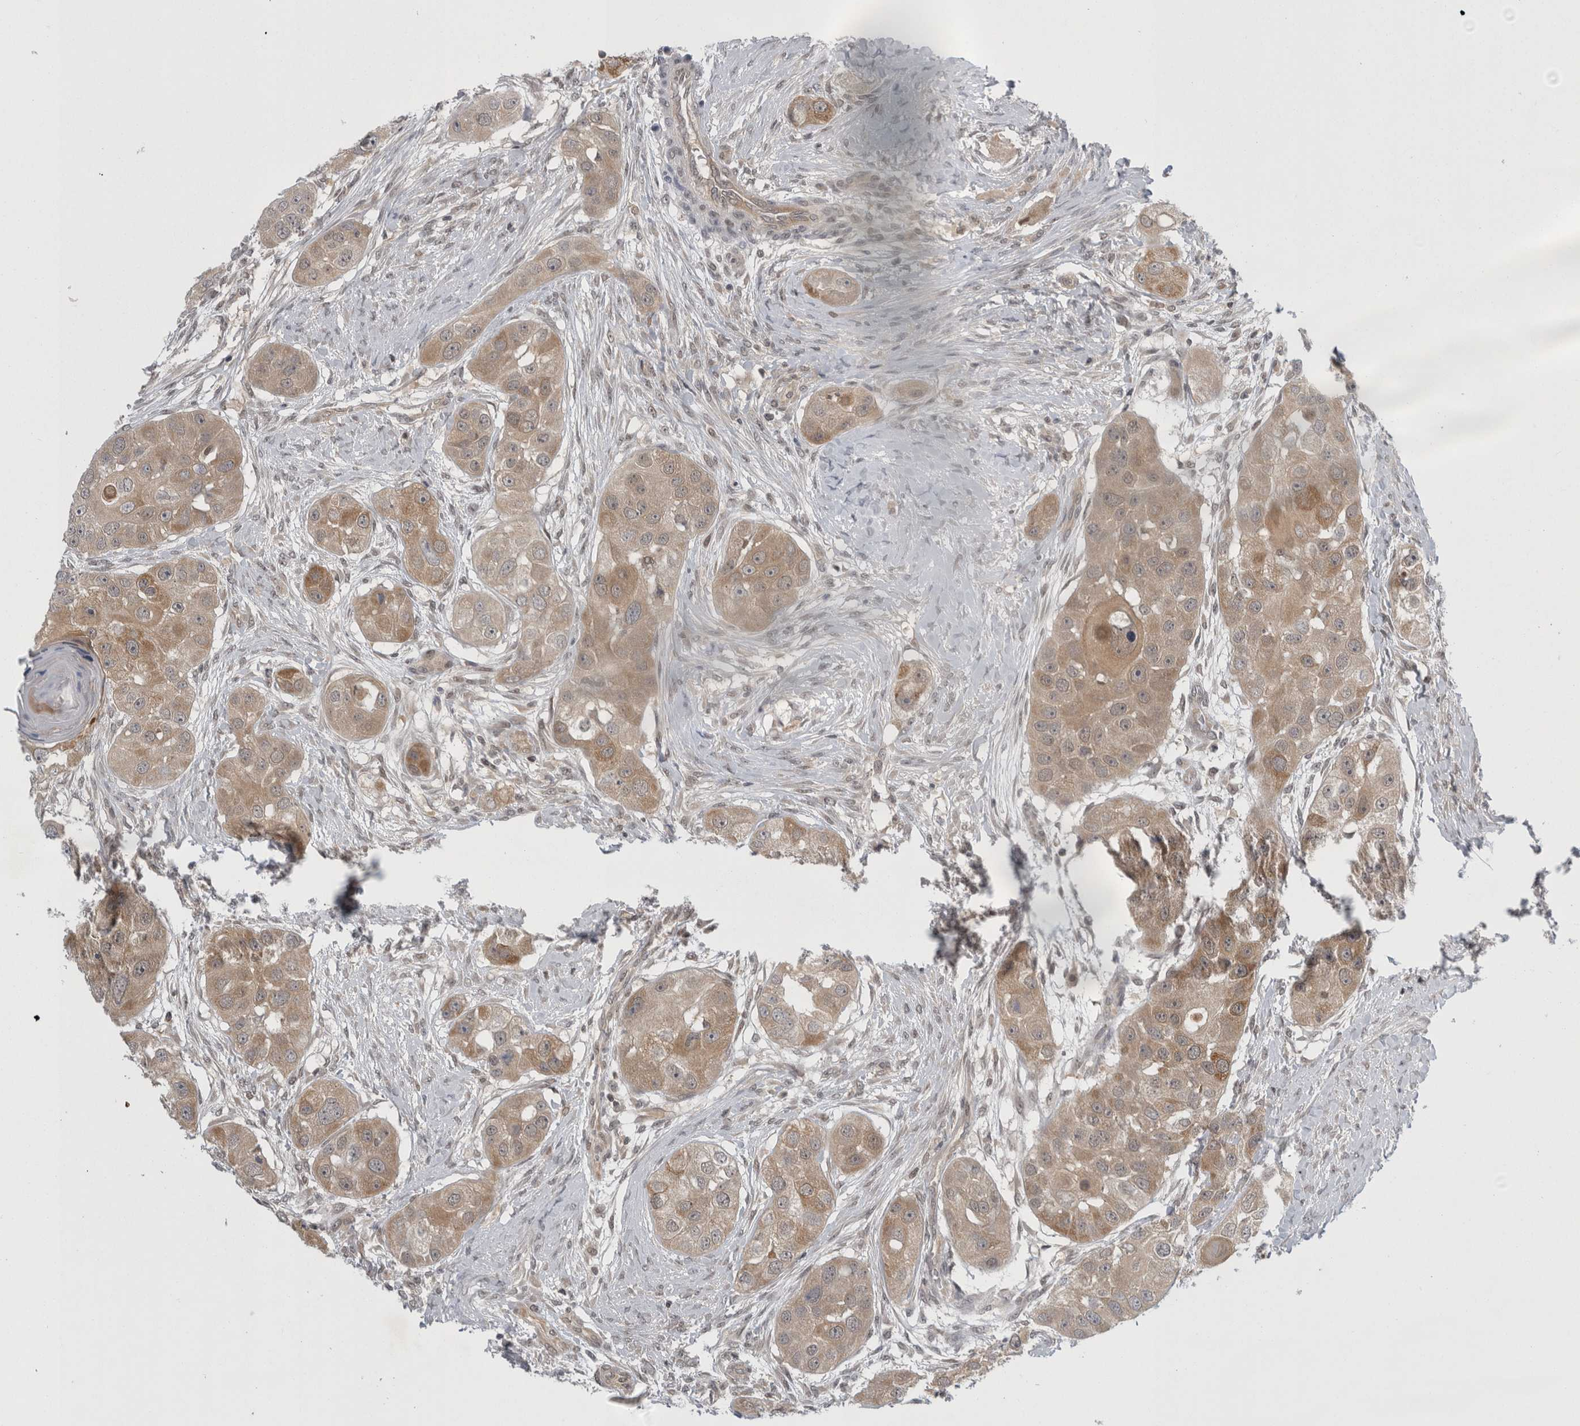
{"staining": {"intensity": "moderate", "quantity": "<25%", "location": "cytoplasmic/membranous"}, "tissue": "head and neck cancer", "cell_type": "Tumor cells", "image_type": "cancer", "snomed": [{"axis": "morphology", "description": "Normal tissue, NOS"}, {"axis": "morphology", "description": "Squamous cell carcinoma, NOS"}, {"axis": "topography", "description": "Skeletal muscle"}, {"axis": "topography", "description": "Head-Neck"}], "caption": "Tumor cells show low levels of moderate cytoplasmic/membranous staining in approximately <25% of cells in human head and neck squamous cell carcinoma.", "gene": "PSMB2", "patient": {"sex": "male", "age": 51}}